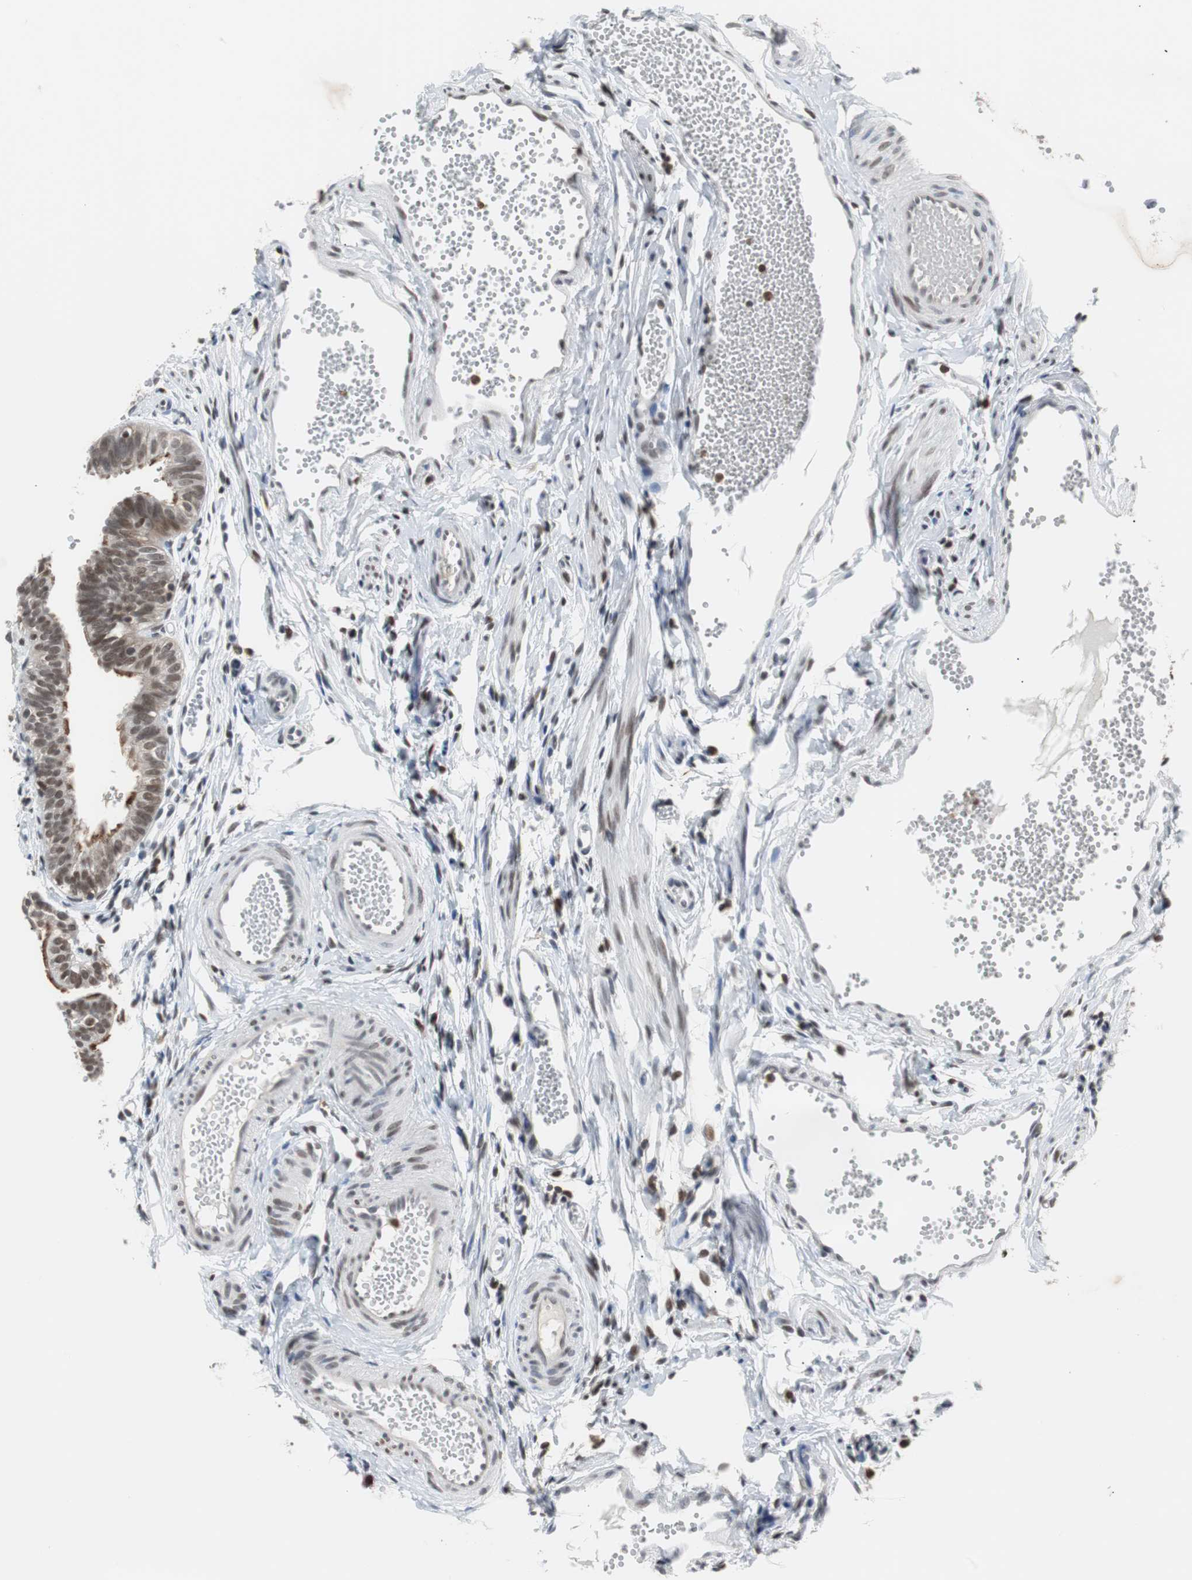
{"staining": {"intensity": "moderate", "quantity": ">75%", "location": "cytoplasmic/membranous,nuclear"}, "tissue": "fallopian tube", "cell_type": "Glandular cells", "image_type": "normal", "snomed": [{"axis": "morphology", "description": "Normal tissue, NOS"}, {"axis": "topography", "description": "Fallopian tube"}, {"axis": "topography", "description": "Placenta"}], "caption": "Brown immunohistochemical staining in normal human fallopian tube displays moderate cytoplasmic/membranous,nuclear positivity in about >75% of glandular cells.", "gene": "SIRT1", "patient": {"sex": "female", "age": 34}}